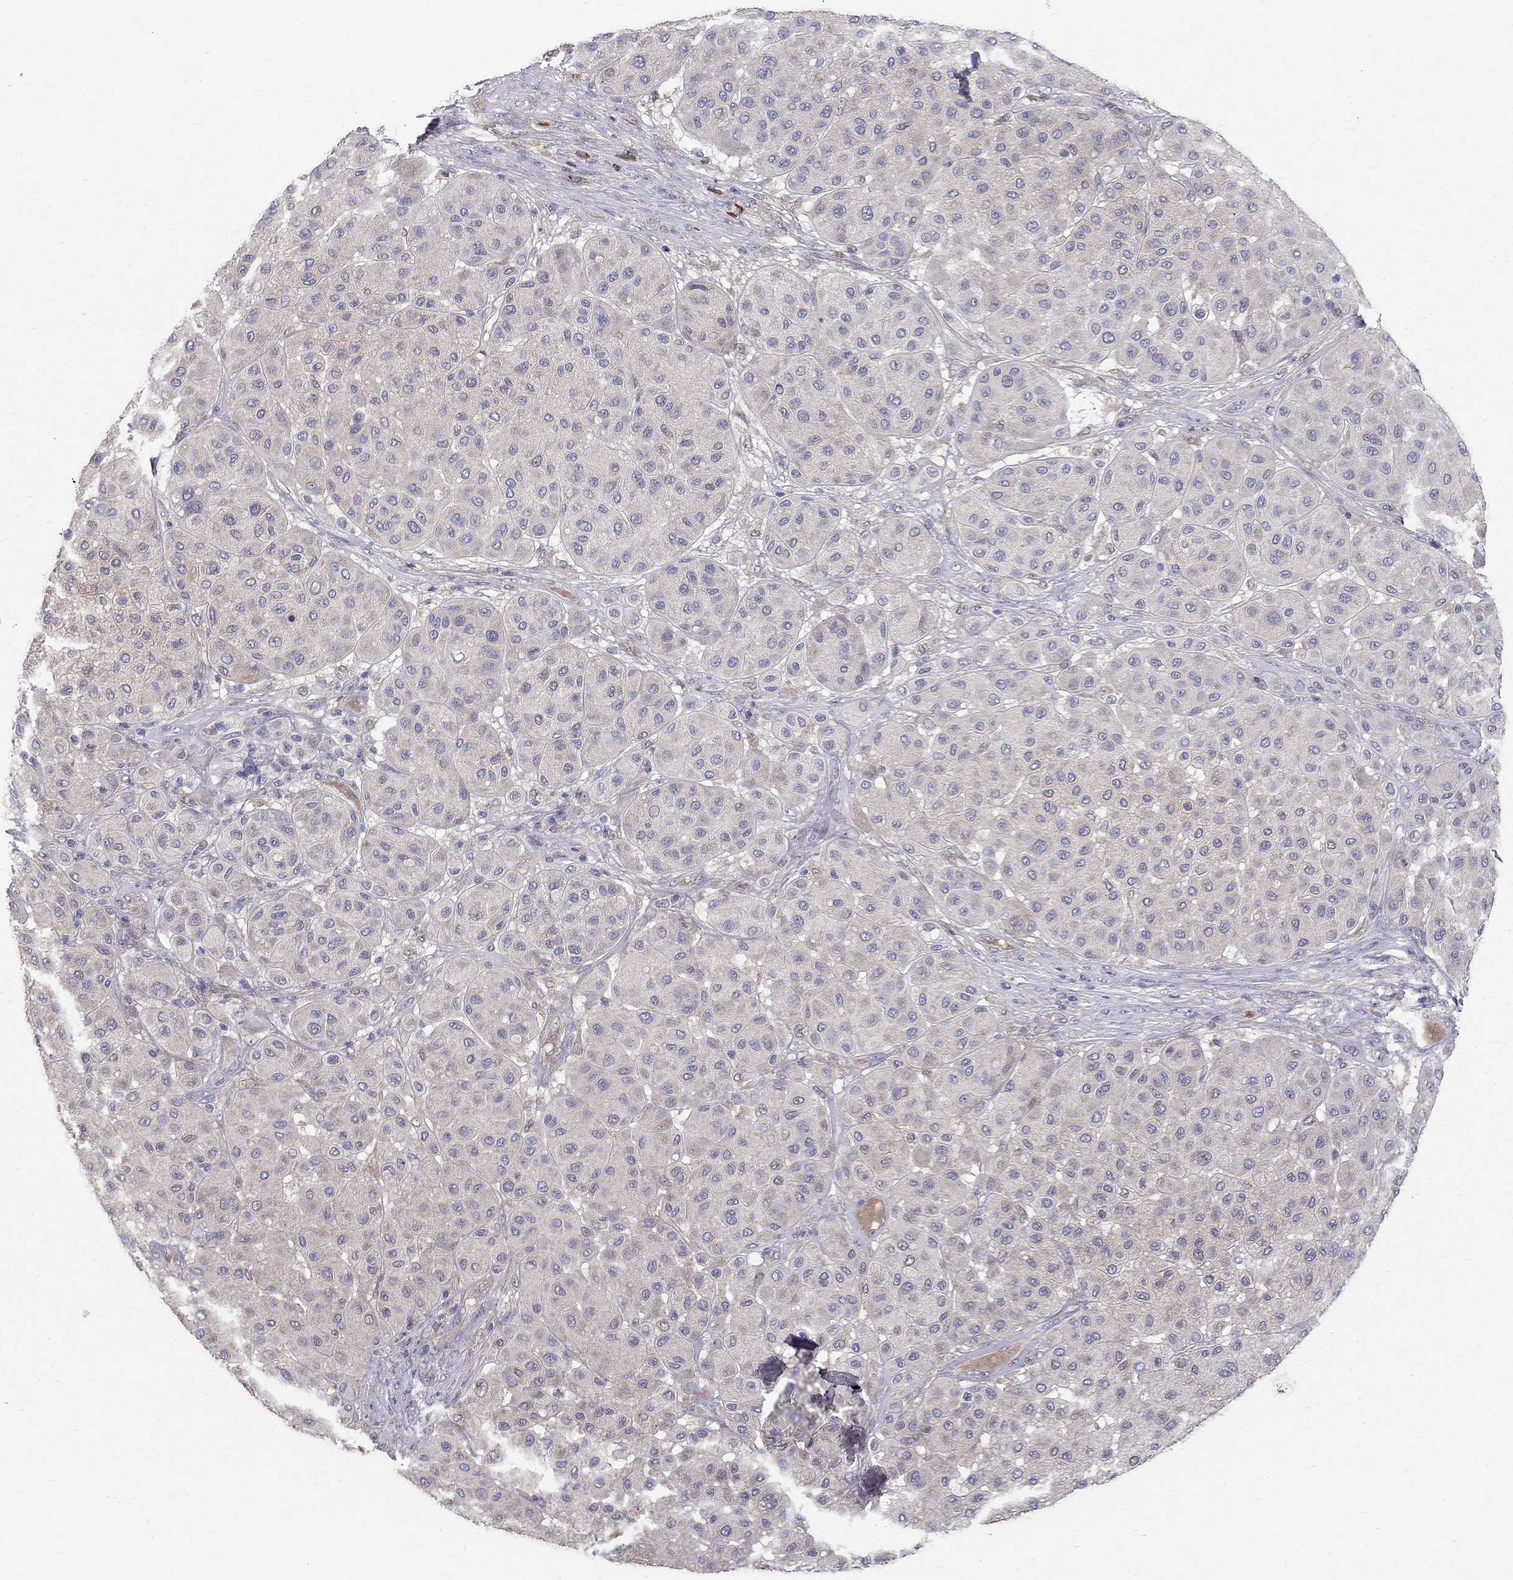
{"staining": {"intensity": "negative", "quantity": "none", "location": "none"}, "tissue": "melanoma", "cell_type": "Tumor cells", "image_type": "cancer", "snomed": [{"axis": "morphology", "description": "Malignant melanoma, Metastatic site"}, {"axis": "topography", "description": "Smooth muscle"}], "caption": "A high-resolution micrograph shows immunohistochemistry staining of malignant melanoma (metastatic site), which demonstrates no significant staining in tumor cells.", "gene": "PIK3CG", "patient": {"sex": "male", "age": 41}}